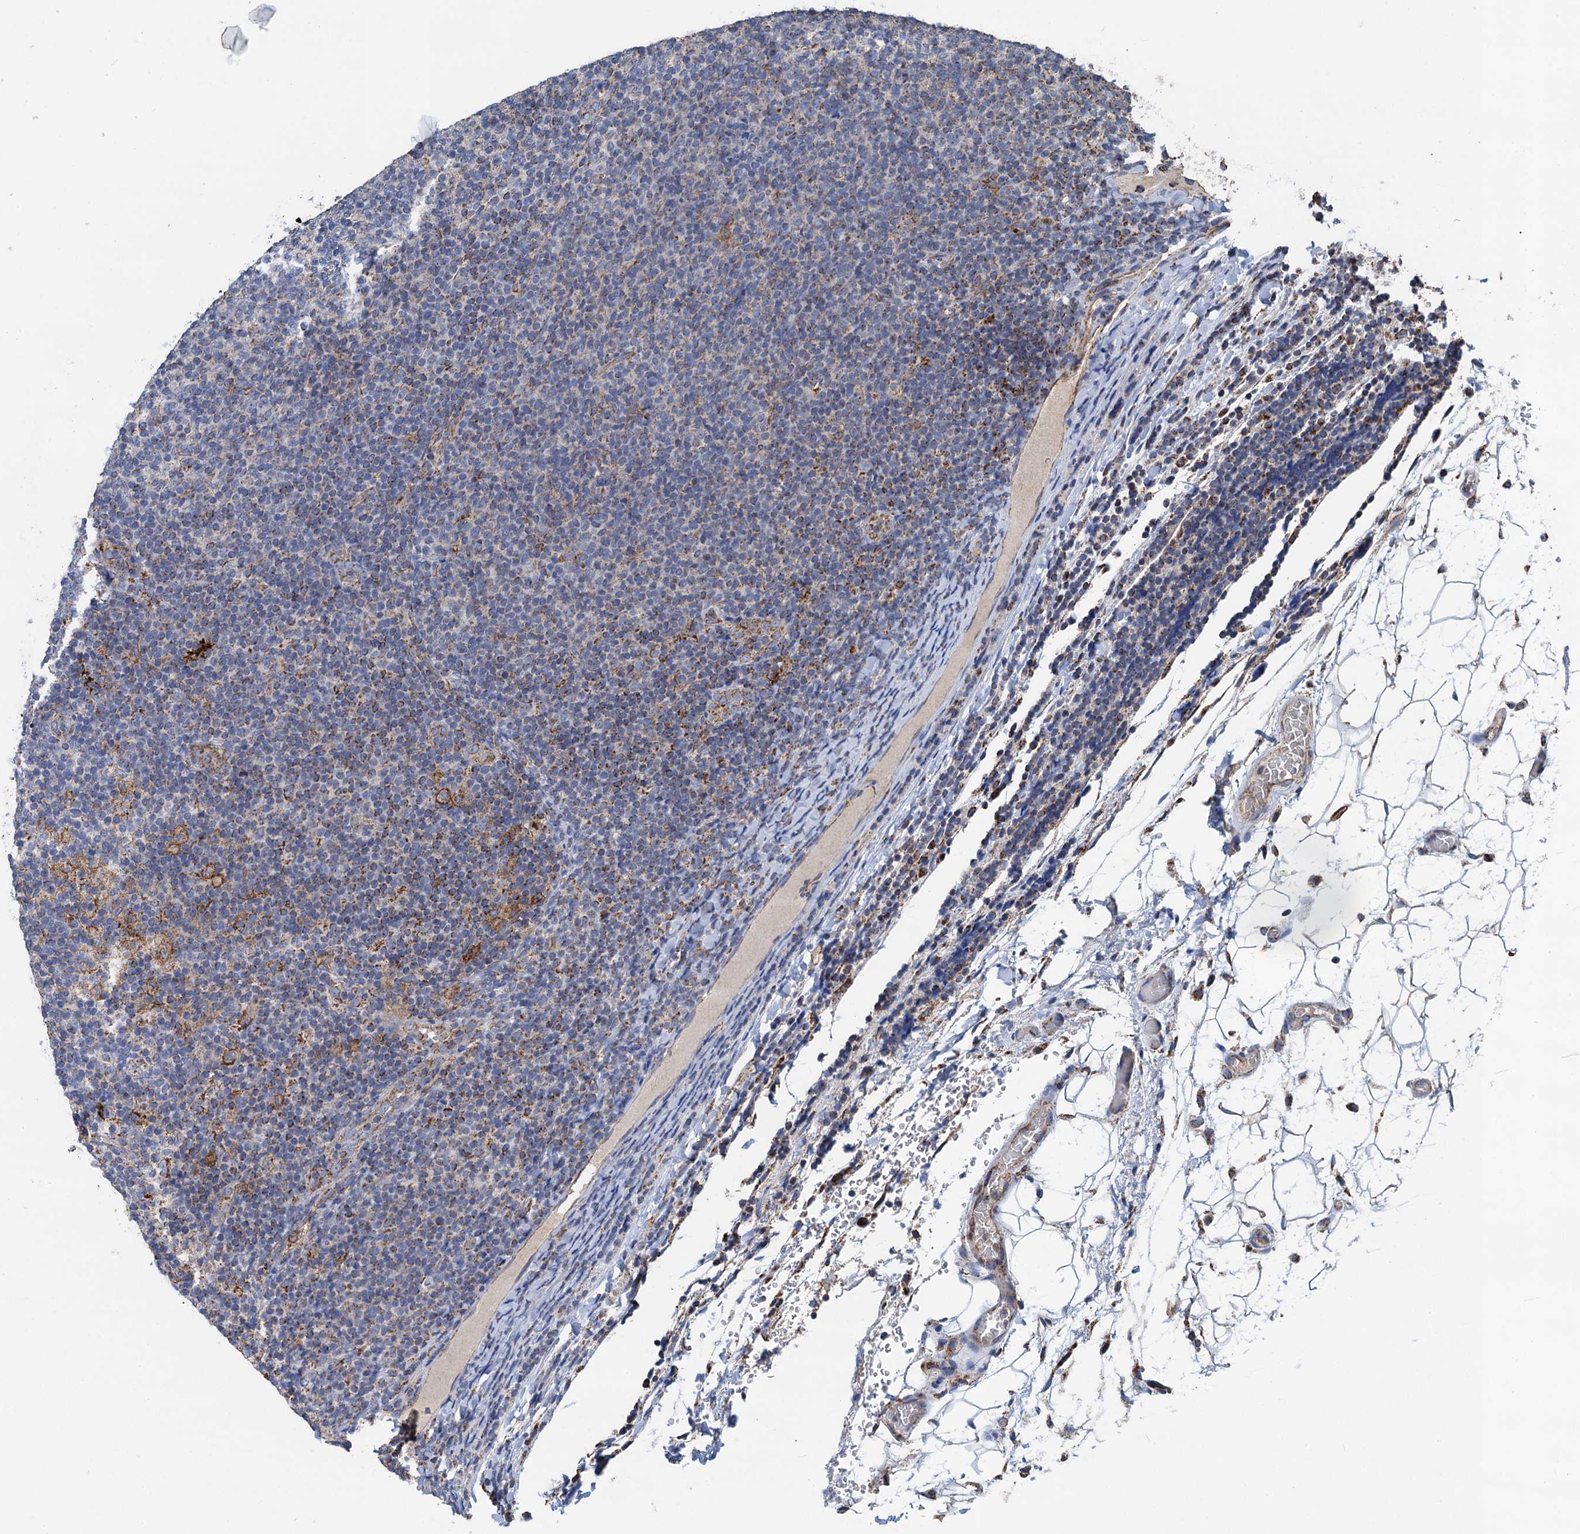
{"staining": {"intensity": "moderate", "quantity": "<25%", "location": "cytoplasmic/membranous"}, "tissue": "lymphoma", "cell_type": "Tumor cells", "image_type": "cancer", "snomed": [{"axis": "morphology", "description": "Malignant lymphoma, non-Hodgkin's type, Low grade"}, {"axis": "topography", "description": "Lymph node"}], "caption": "Tumor cells demonstrate low levels of moderate cytoplasmic/membranous staining in about <25% of cells in human low-grade malignant lymphoma, non-Hodgkin's type.", "gene": "DGLUCY", "patient": {"sex": "male", "age": 66}}